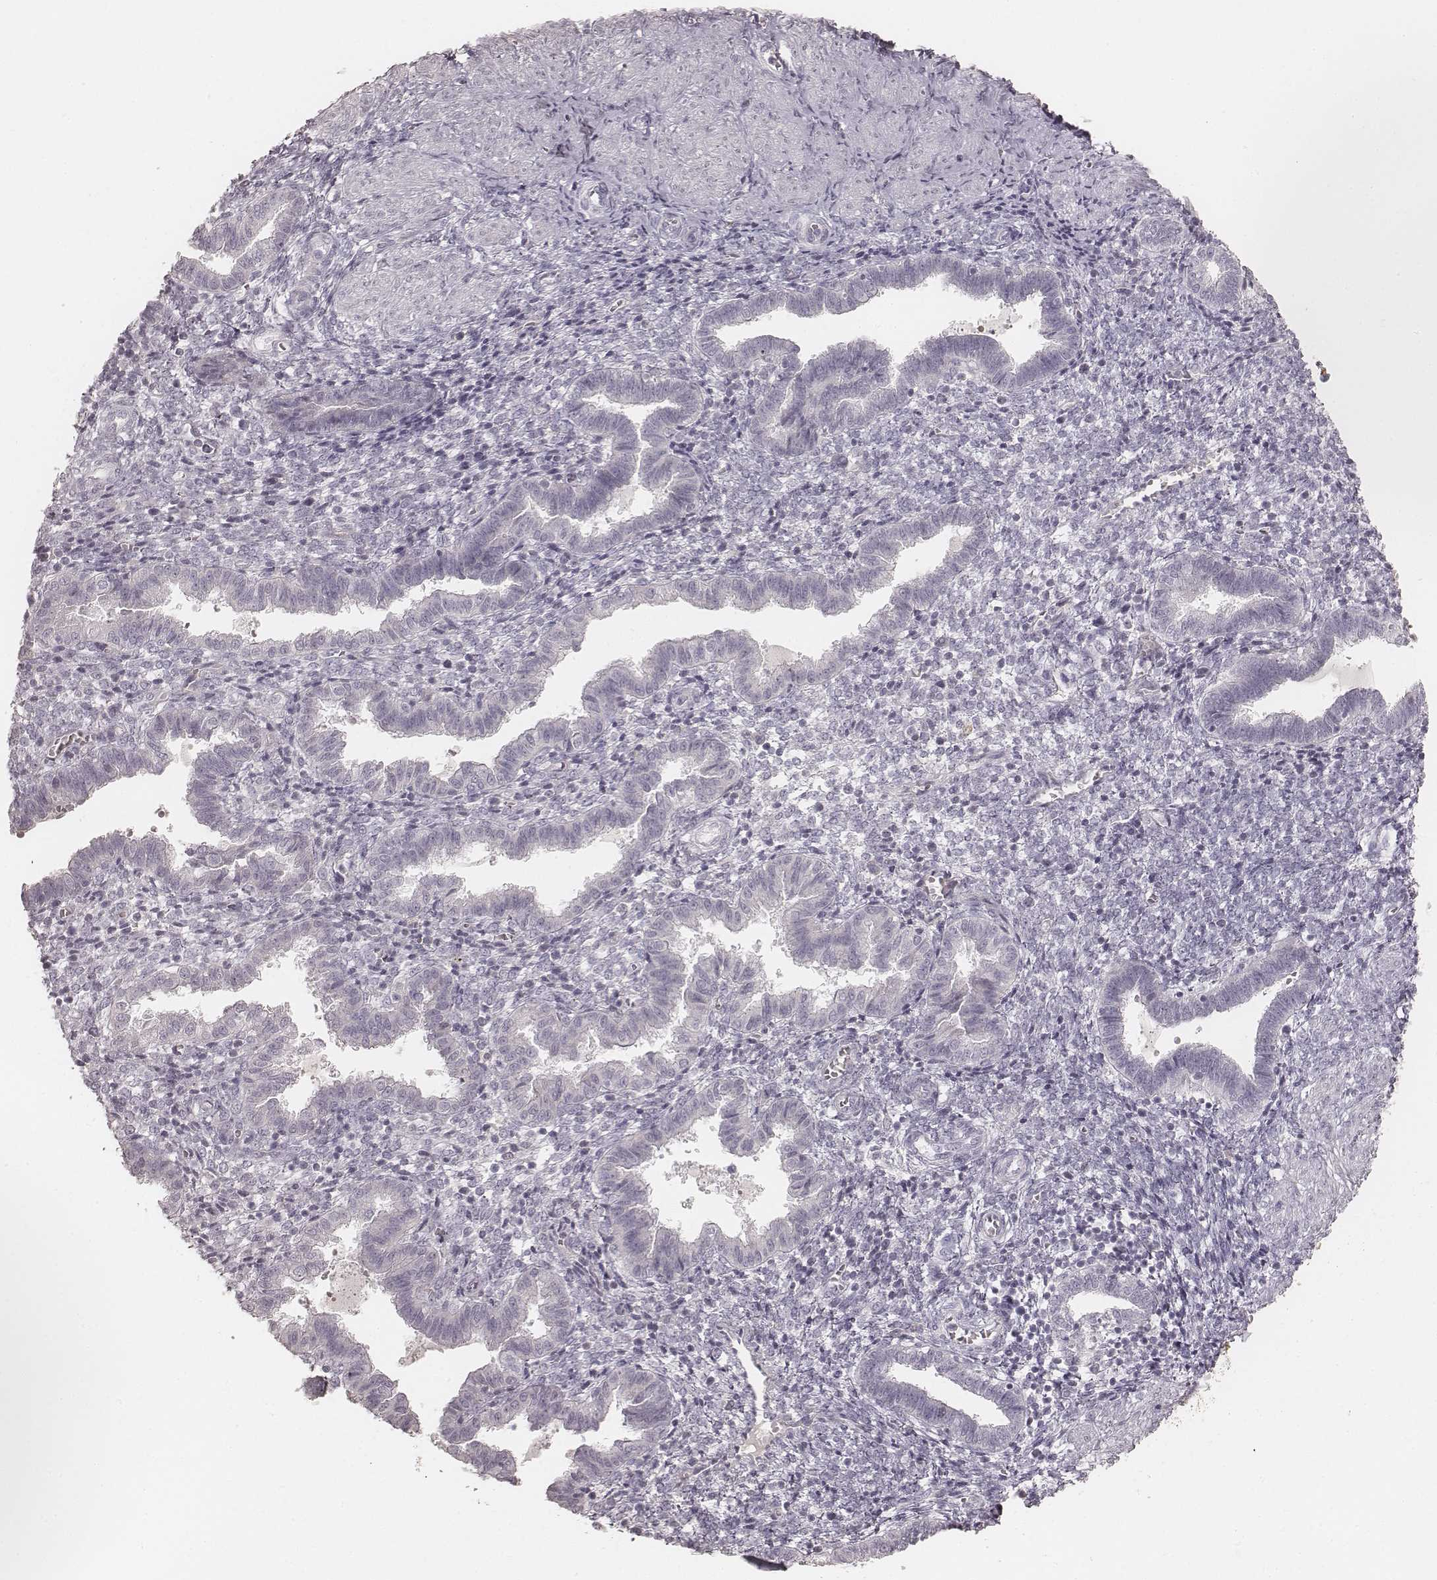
{"staining": {"intensity": "negative", "quantity": "none", "location": "none"}, "tissue": "endometrium", "cell_type": "Cells in endometrial stroma", "image_type": "normal", "snomed": [{"axis": "morphology", "description": "Normal tissue, NOS"}, {"axis": "topography", "description": "Endometrium"}], "caption": "DAB (3,3'-diaminobenzidine) immunohistochemical staining of benign human endometrium exhibits no significant positivity in cells in endometrial stroma. (DAB (3,3'-diaminobenzidine) IHC visualized using brightfield microscopy, high magnification).", "gene": "KRT31", "patient": {"sex": "female", "age": 37}}